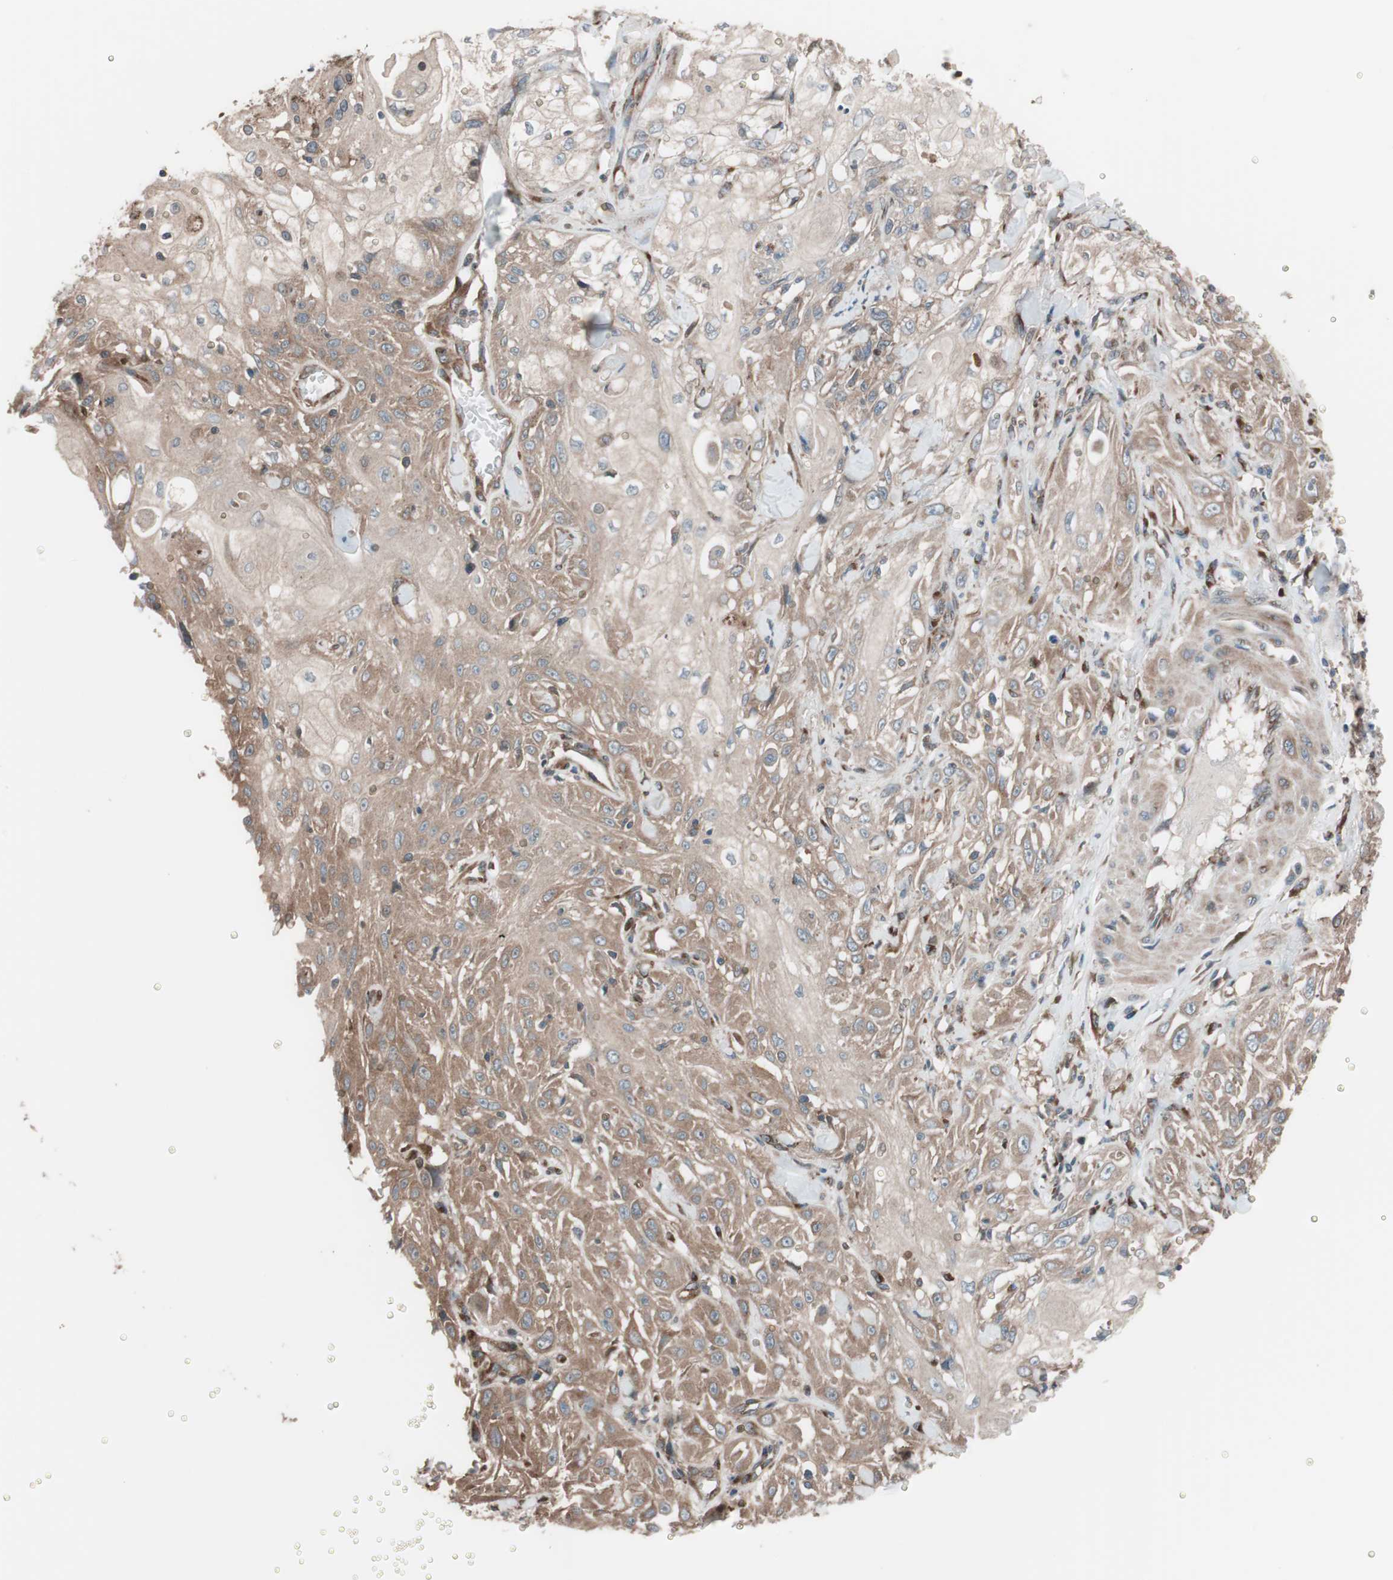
{"staining": {"intensity": "strong", "quantity": ">75%", "location": "cytoplasmic/membranous"}, "tissue": "skin cancer", "cell_type": "Tumor cells", "image_type": "cancer", "snomed": [{"axis": "morphology", "description": "Squamous cell carcinoma, NOS"}, {"axis": "morphology", "description": "Squamous cell carcinoma, metastatic, NOS"}, {"axis": "topography", "description": "Skin"}, {"axis": "topography", "description": "Lymph node"}], "caption": "Immunohistochemical staining of skin cancer displays high levels of strong cytoplasmic/membranous protein staining in approximately >75% of tumor cells.", "gene": "SEC31A", "patient": {"sex": "male", "age": 75}}